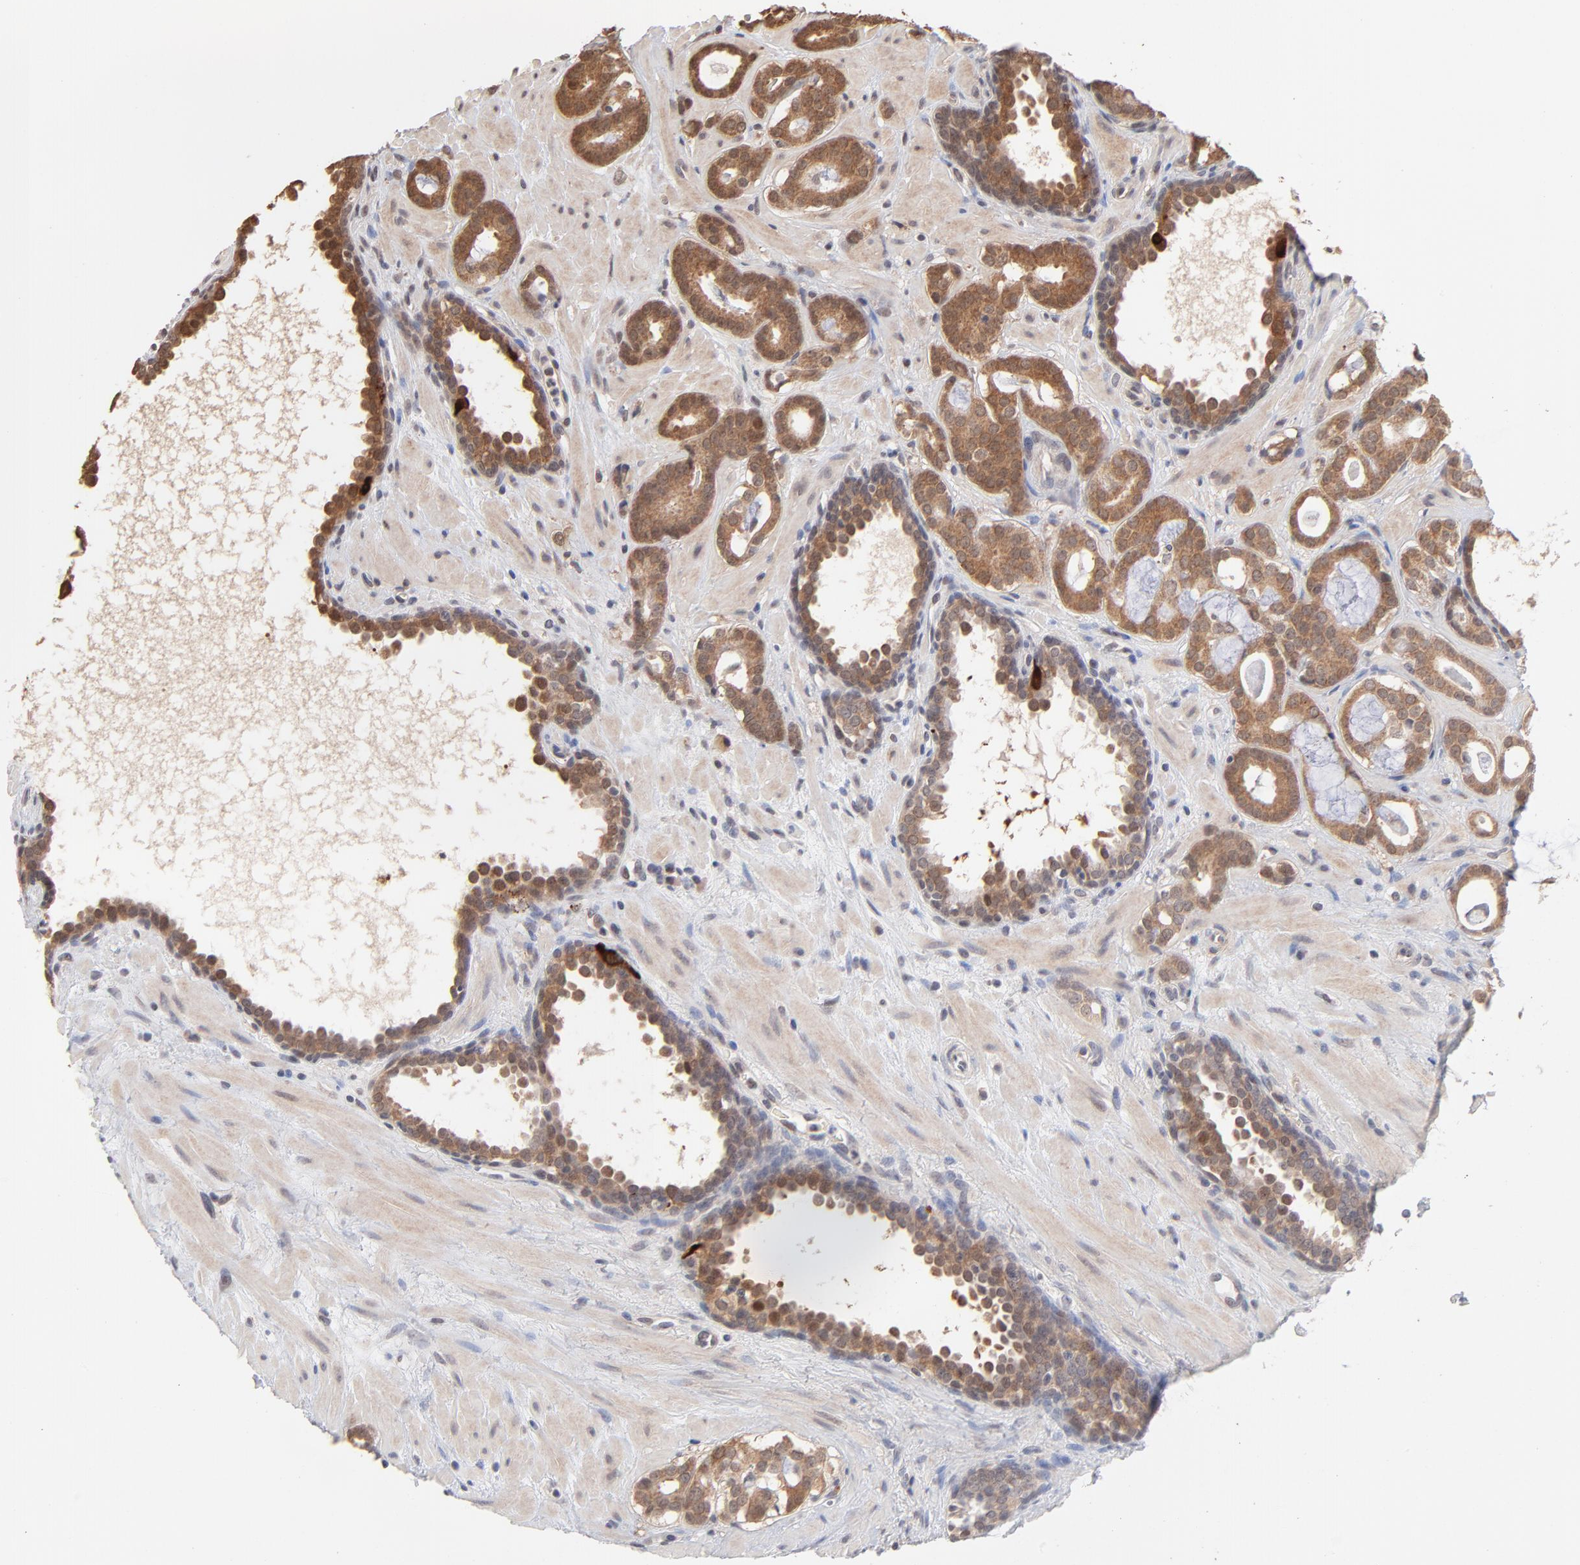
{"staining": {"intensity": "moderate", "quantity": "25%-75%", "location": "cytoplasmic/membranous"}, "tissue": "prostate cancer", "cell_type": "Tumor cells", "image_type": "cancer", "snomed": [{"axis": "morphology", "description": "Adenocarcinoma, Low grade"}, {"axis": "topography", "description": "Prostate"}], "caption": "Human prostate cancer (low-grade adenocarcinoma) stained with a brown dye displays moderate cytoplasmic/membranous positive staining in about 25%-75% of tumor cells.", "gene": "MSL2", "patient": {"sex": "male", "age": 57}}